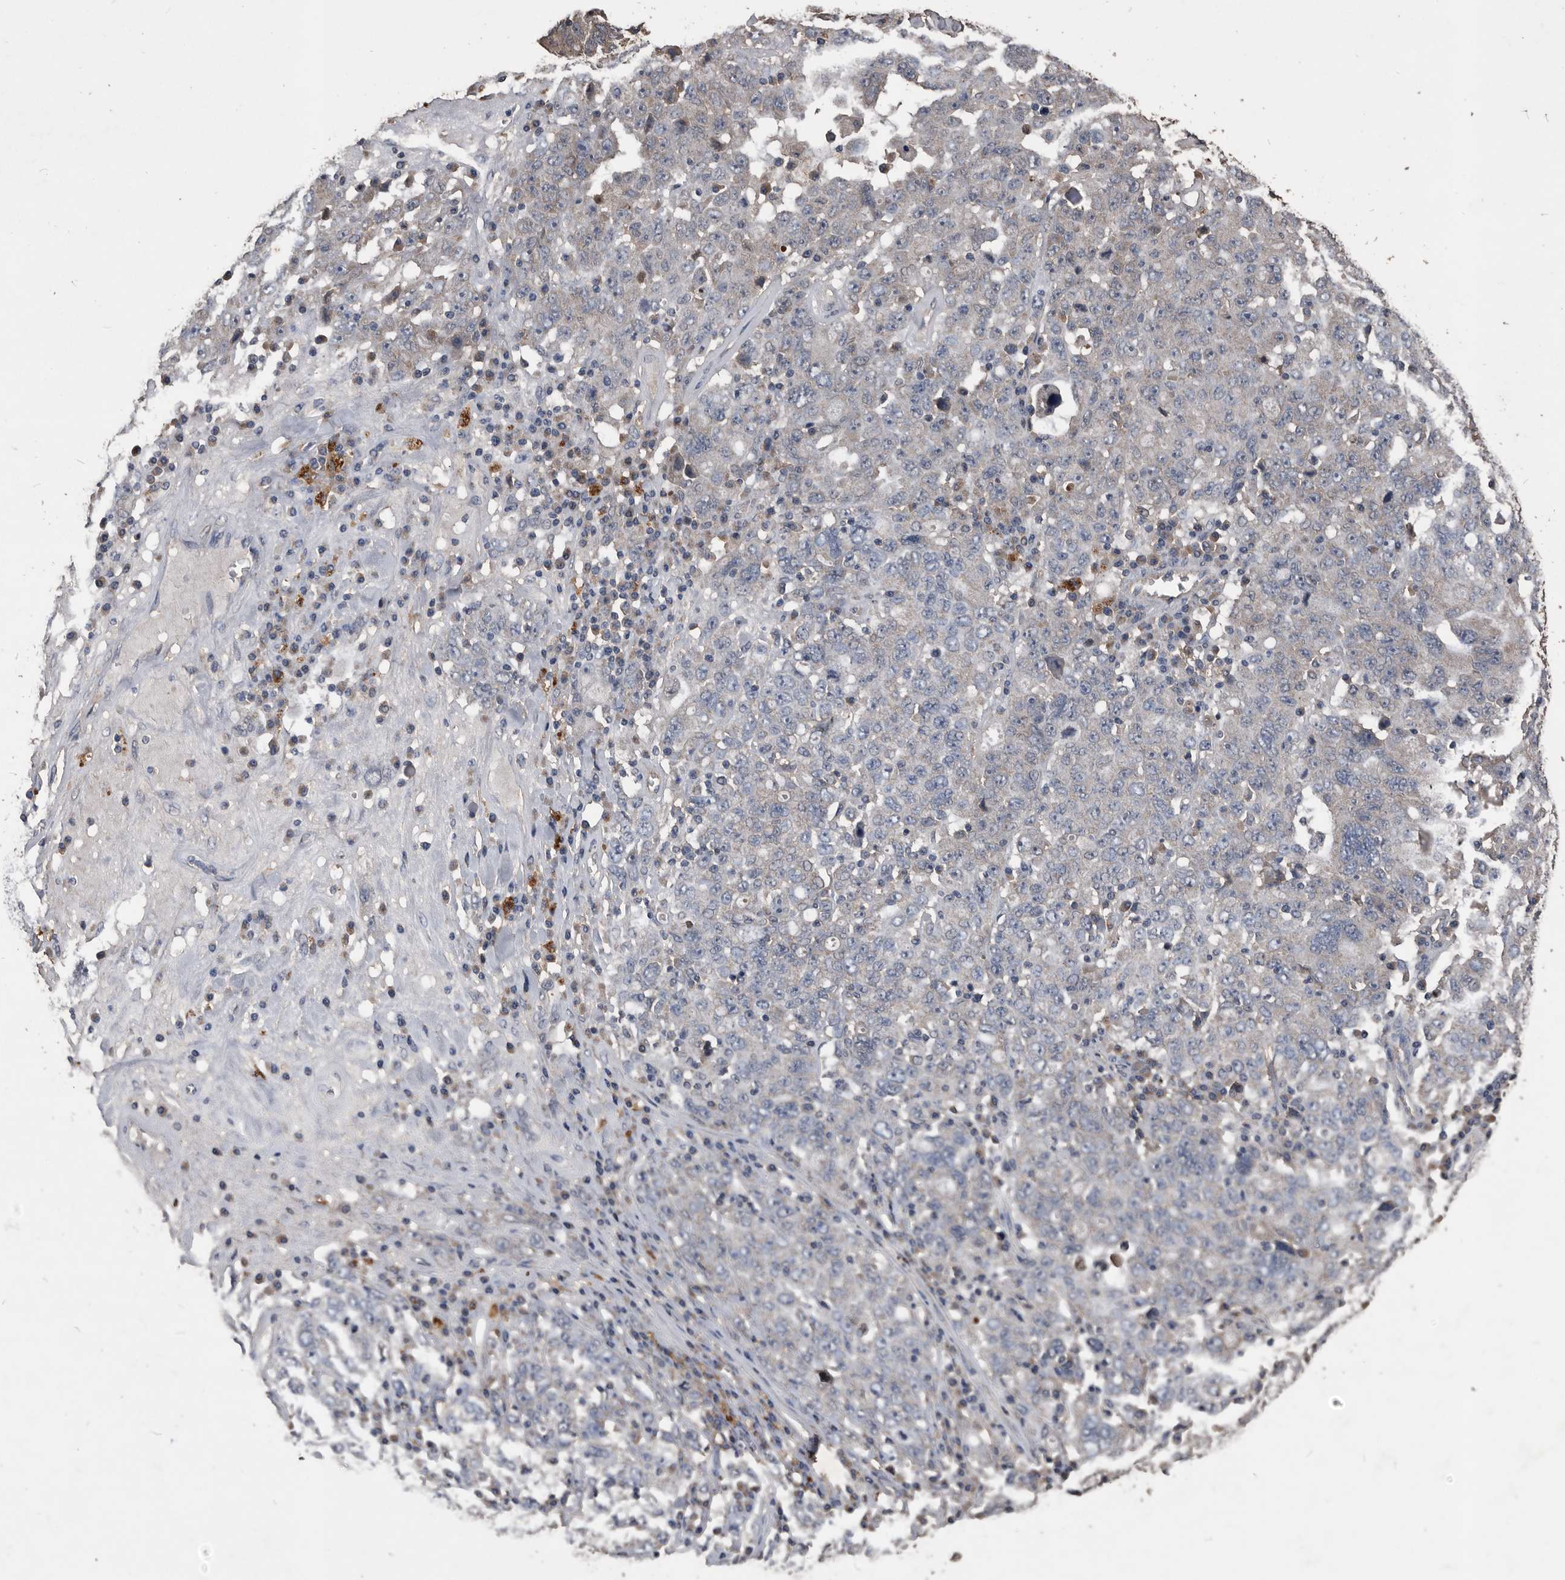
{"staining": {"intensity": "negative", "quantity": "none", "location": "none"}, "tissue": "ovarian cancer", "cell_type": "Tumor cells", "image_type": "cancer", "snomed": [{"axis": "morphology", "description": "Carcinoma, endometroid"}, {"axis": "topography", "description": "Ovary"}], "caption": "Tumor cells are negative for brown protein staining in ovarian cancer.", "gene": "NRBP1", "patient": {"sex": "female", "age": 62}}